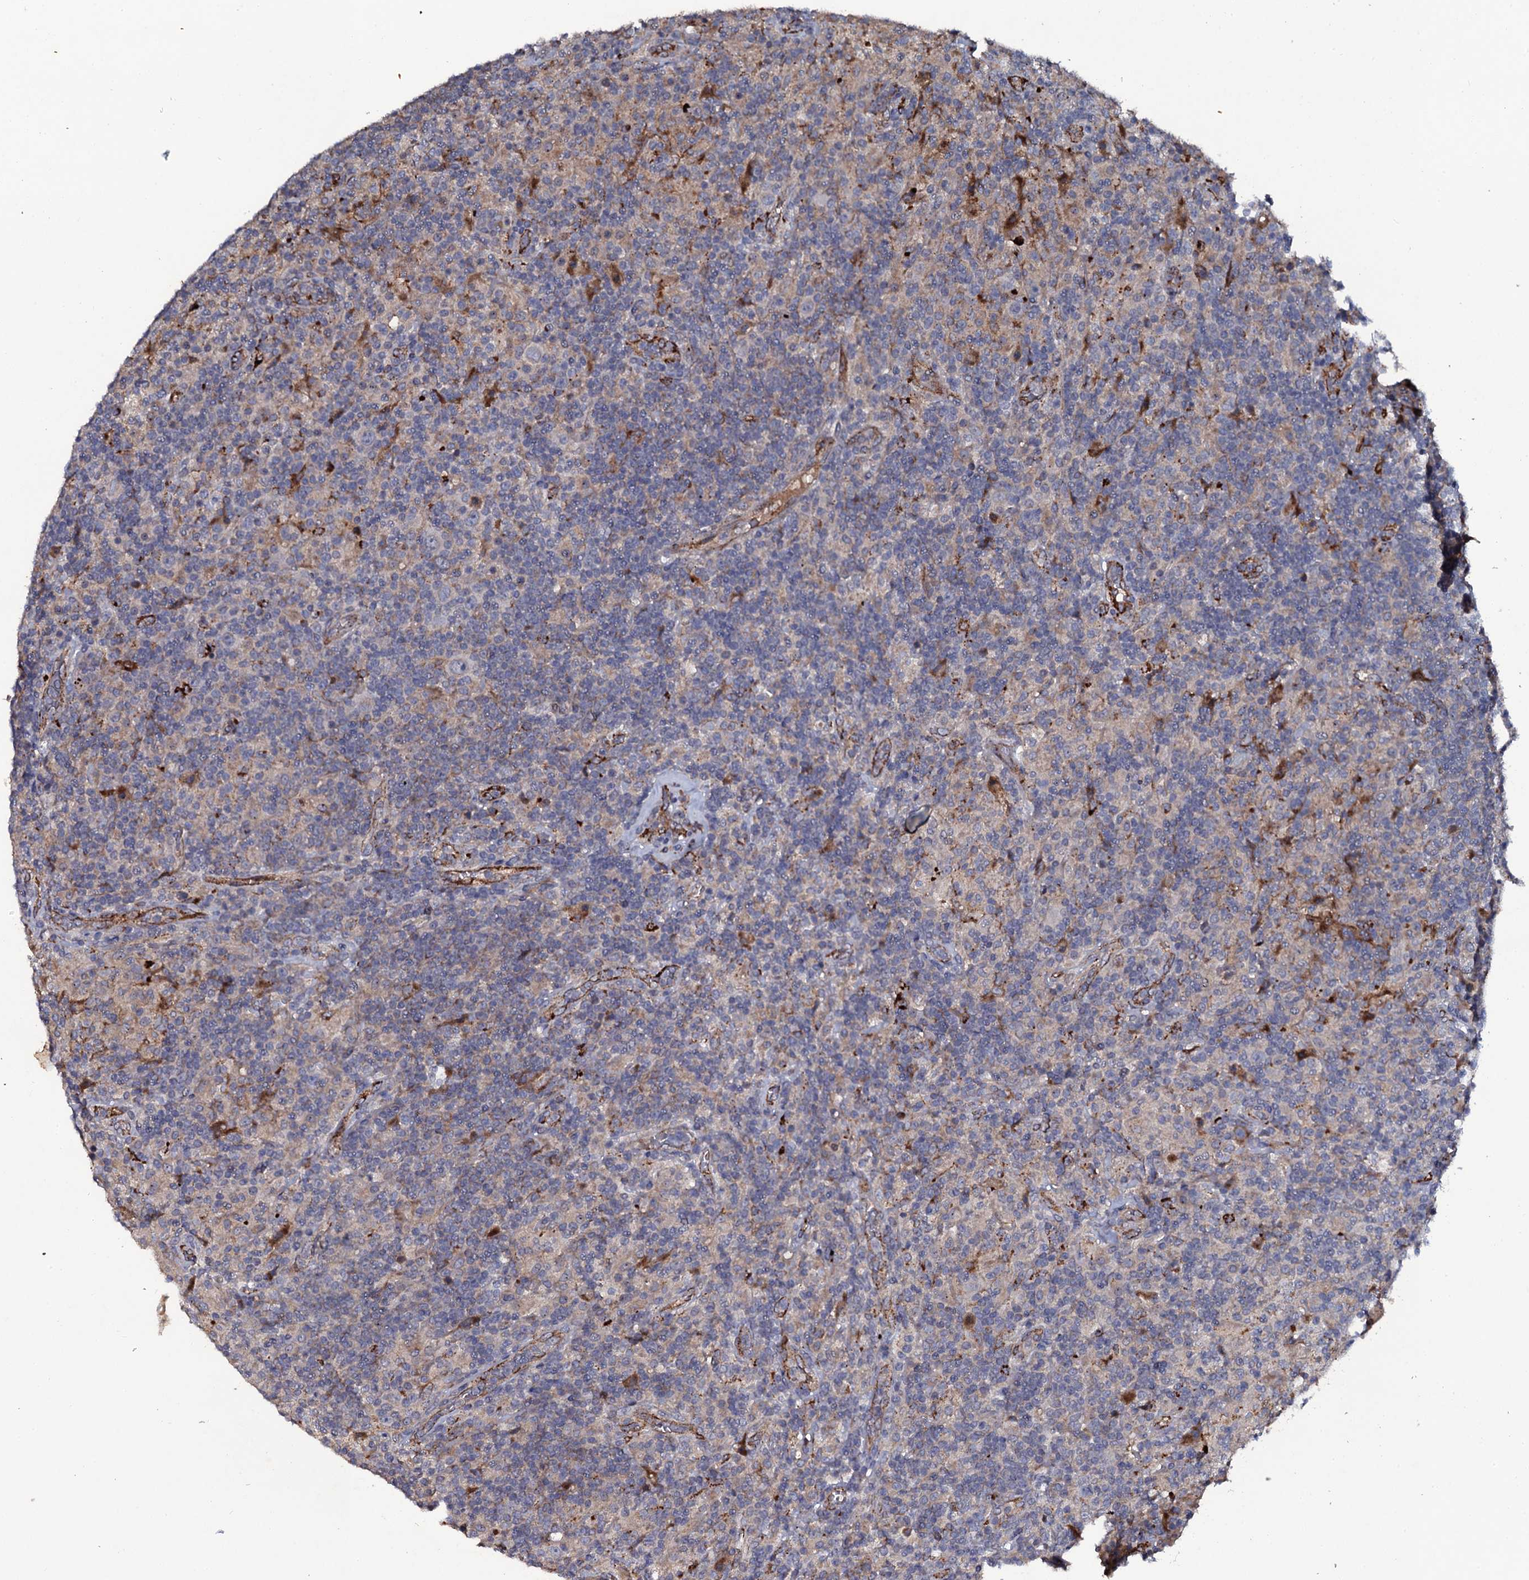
{"staining": {"intensity": "negative", "quantity": "none", "location": "none"}, "tissue": "lymphoma", "cell_type": "Tumor cells", "image_type": "cancer", "snomed": [{"axis": "morphology", "description": "Hodgkin's disease, NOS"}, {"axis": "topography", "description": "Lymph node"}], "caption": "Hodgkin's disease stained for a protein using immunohistochemistry demonstrates no staining tumor cells.", "gene": "LRRC28", "patient": {"sex": "male", "age": 70}}